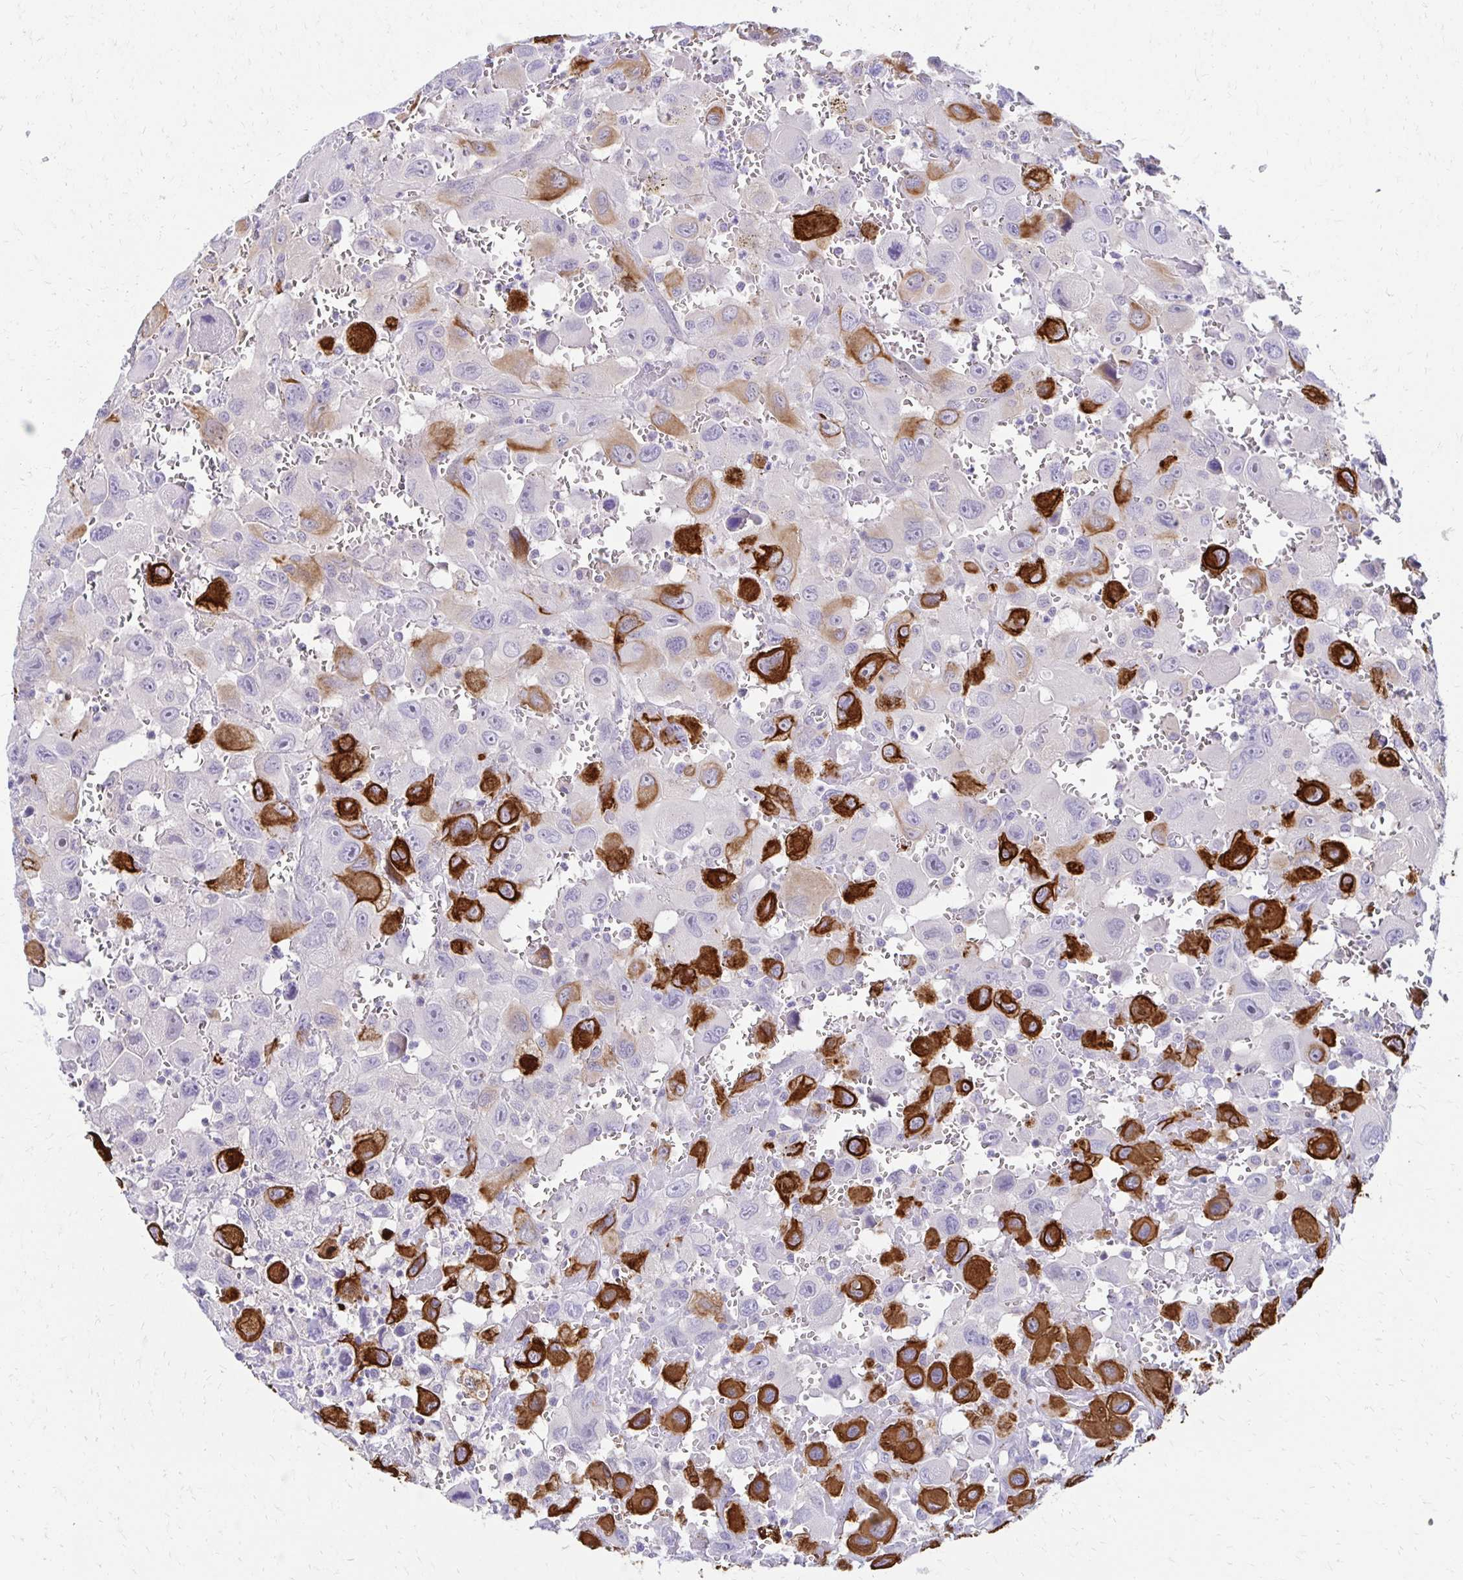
{"staining": {"intensity": "strong", "quantity": "<25%", "location": "cytoplasmic/membranous"}, "tissue": "head and neck cancer", "cell_type": "Tumor cells", "image_type": "cancer", "snomed": [{"axis": "morphology", "description": "Squamous cell carcinoma, NOS"}, {"axis": "morphology", "description": "Squamous cell carcinoma, metastatic, NOS"}, {"axis": "topography", "description": "Oral tissue"}, {"axis": "topography", "description": "Head-Neck"}], "caption": "IHC (DAB (3,3'-diaminobenzidine)) staining of head and neck cancer exhibits strong cytoplasmic/membranous protein staining in about <25% of tumor cells.", "gene": "C1QTNF2", "patient": {"sex": "female", "age": 85}}